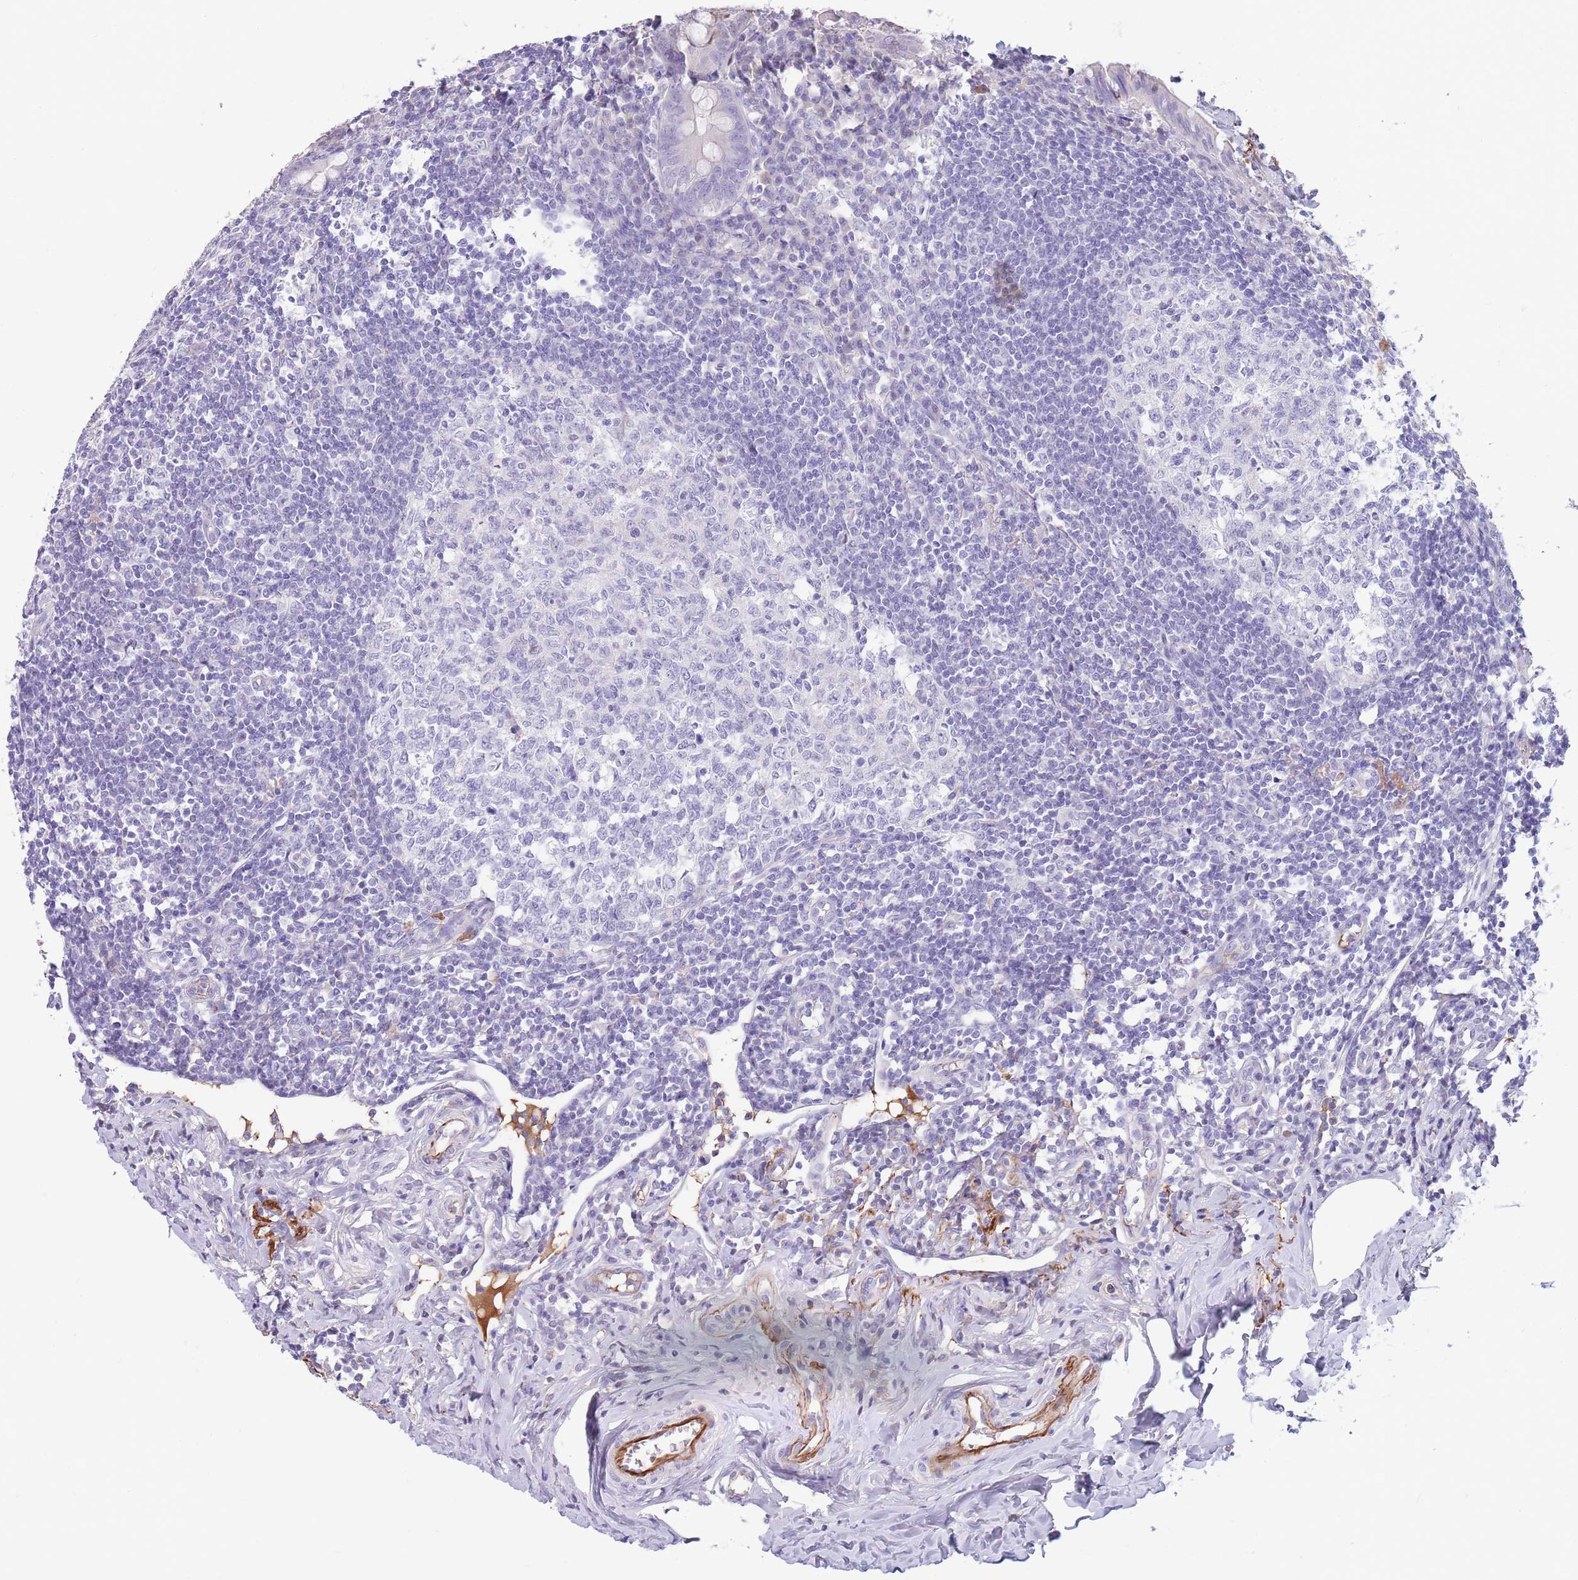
{"staining": {"intensity": "negative", "quantity": "none", "location": "none"}, "tissue": "appendix", "cell_type": "Glandular cells", "image_type": "normal", "snomed": [{"axis": "morphology", "description": "Normal tissue, NOS"}, {"axis": "topography", "description": "Appendix"}], "caption": "Protein analysis of benign appendix demonstrates no significant expression in glandular cells.", "gene": "LEPROTL1", "patient": {"sex": "female", "age": 33}}